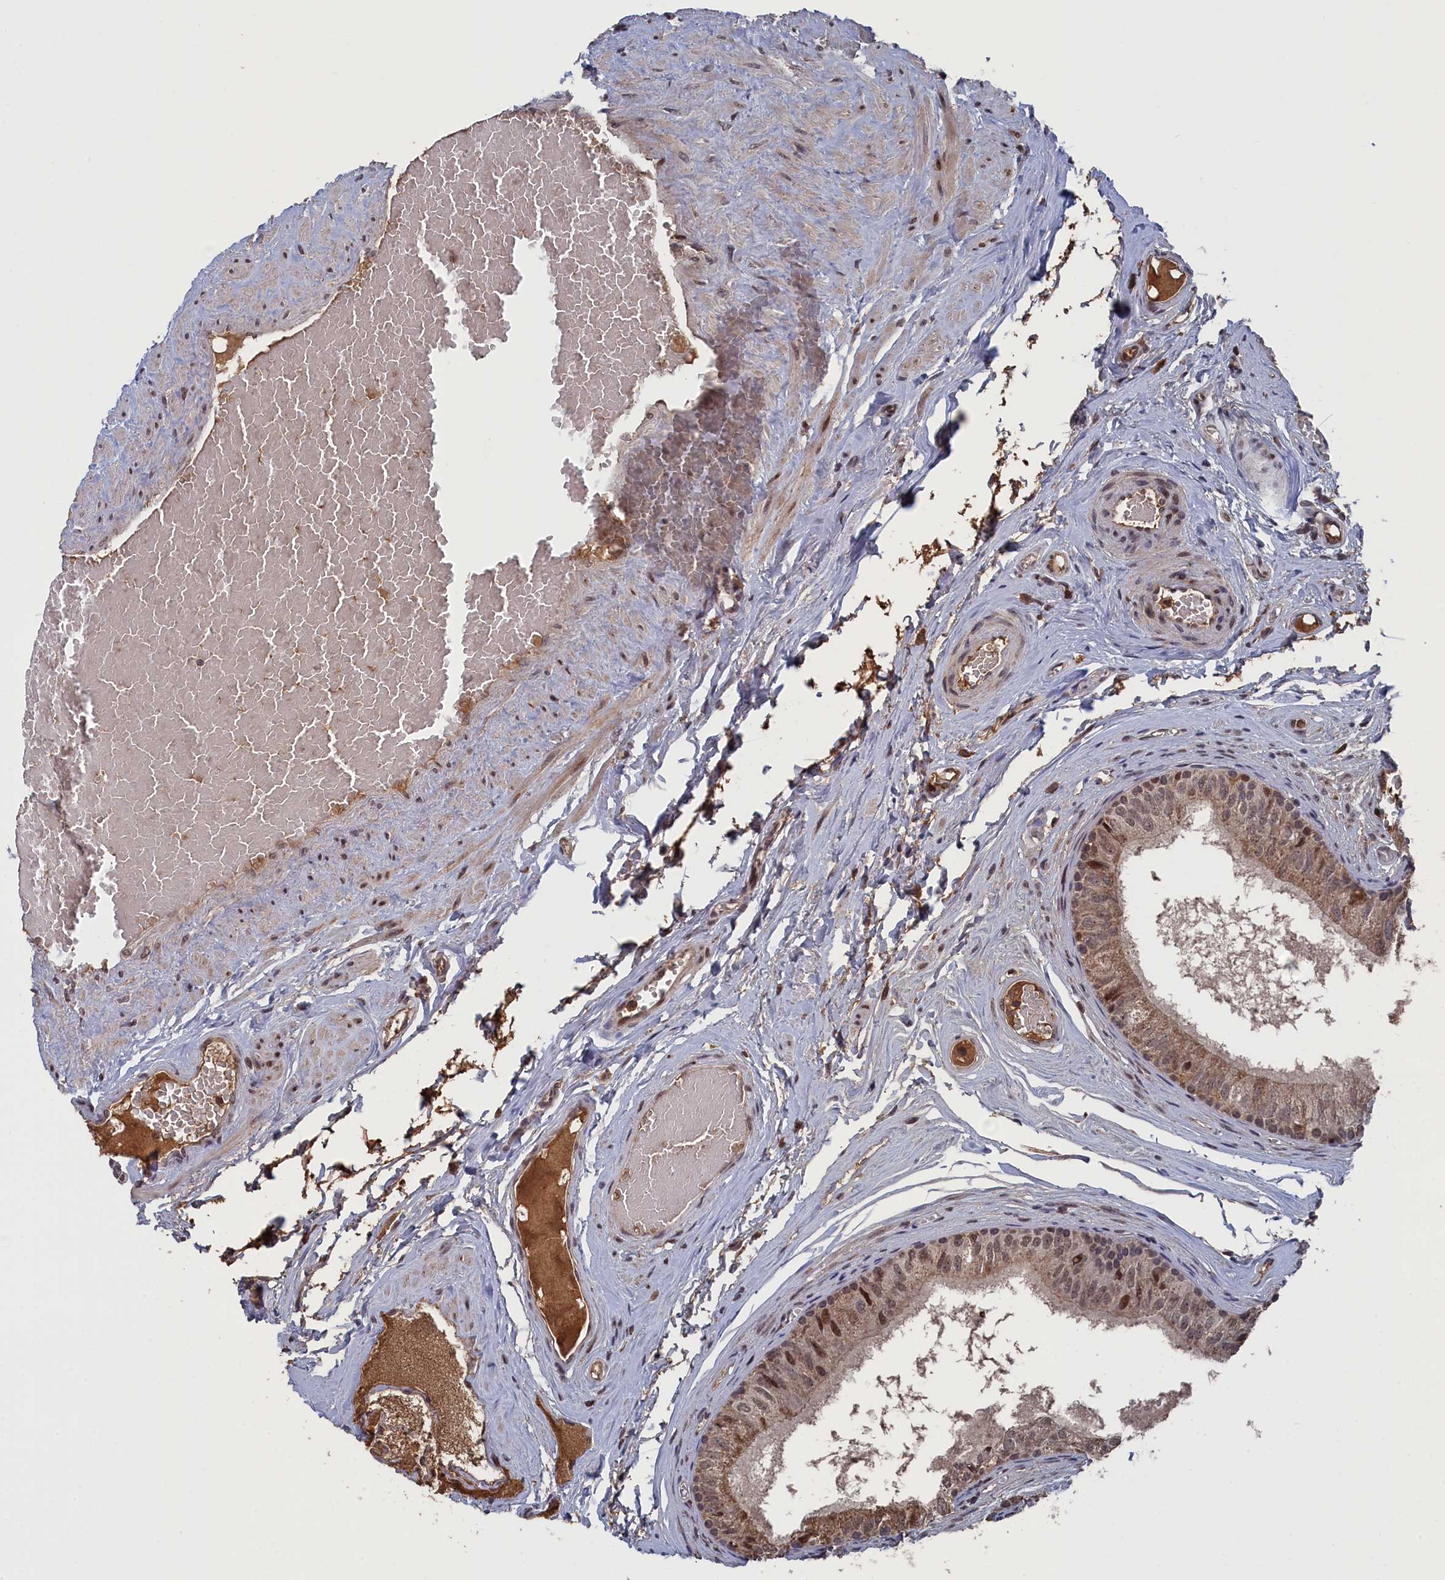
{"staining": {"intensity": "moderate", "quantity": ">75%", "location": "nuclear"}, "tissue": "epididymis", "cell_type": "Glandular cells", "image_type": "normal", "snomed": [{"axis": "morphology", "description": "Normal tissue, NOS"}, {"axis": "topography", "description": "Epididymis"}], "caption": "The micrograph reveals immunohistochemical staining of benign epididymis. There is moderate nuclear expression is seen in approximately >75% of glandular cells.", "gene": "CEACAM21", "patient": {"sex": "male", "age": 79}}